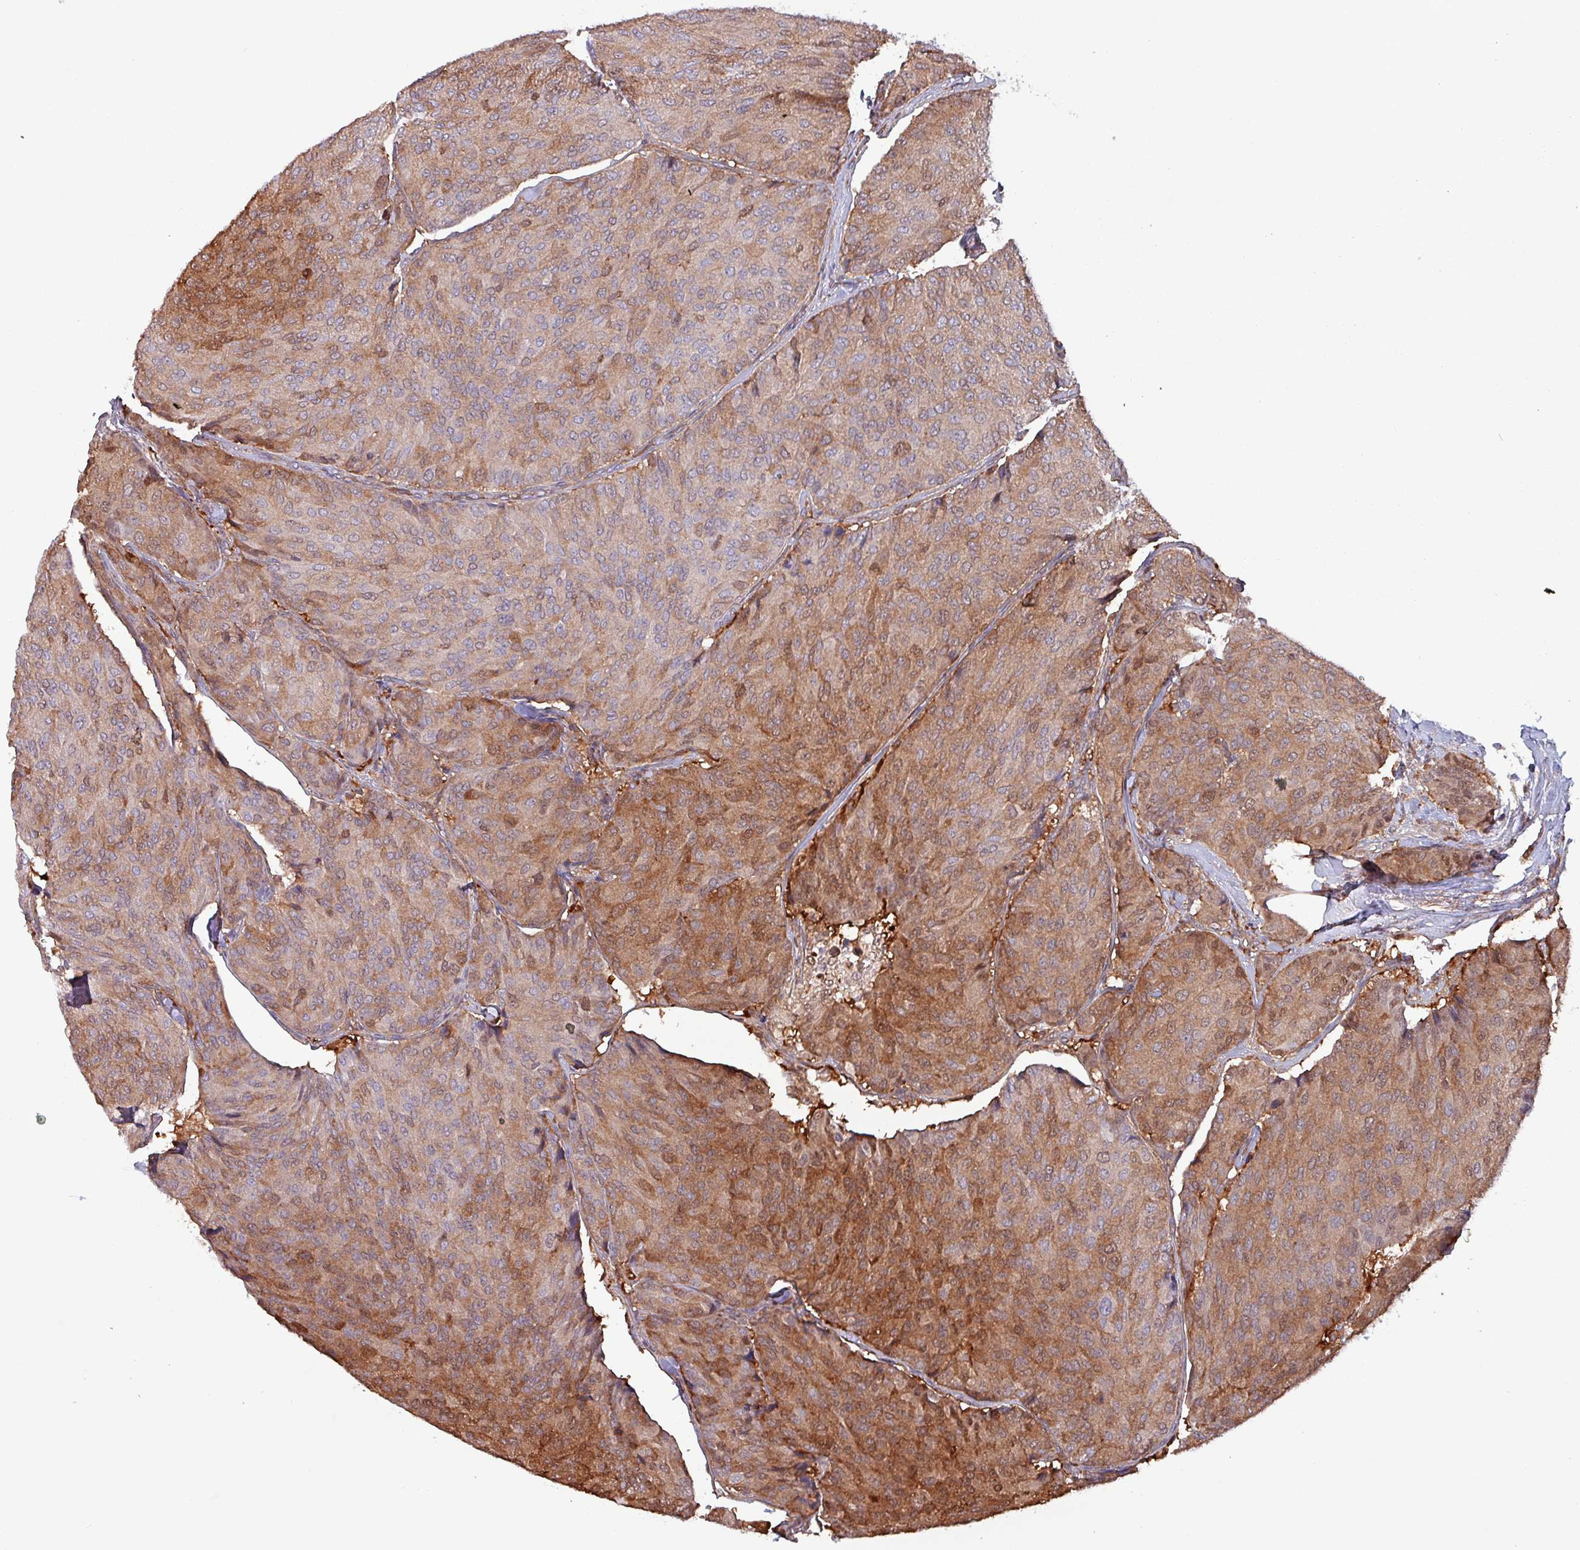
{"staining": {"intensity": "moderate", "quantity": "25%-75%", "location": "cytoplasmic/membranous"}, "tissue": "breast cancer", "cell_type": "Tumor cells", "image_type": "cancer", "snomed": [{"axis": "morphology", "description": "Duct carcinoma"}, {"axis": "topography", "description": "Breast"}], "caption": "Tumor cells show moderate cytoplasmic/membranous positivity in about 25%-75% of cells in breast infiltrating ductal carcinoma.", "gene": "PSMB8", "patient": {"sex": "female", "age": 75}}